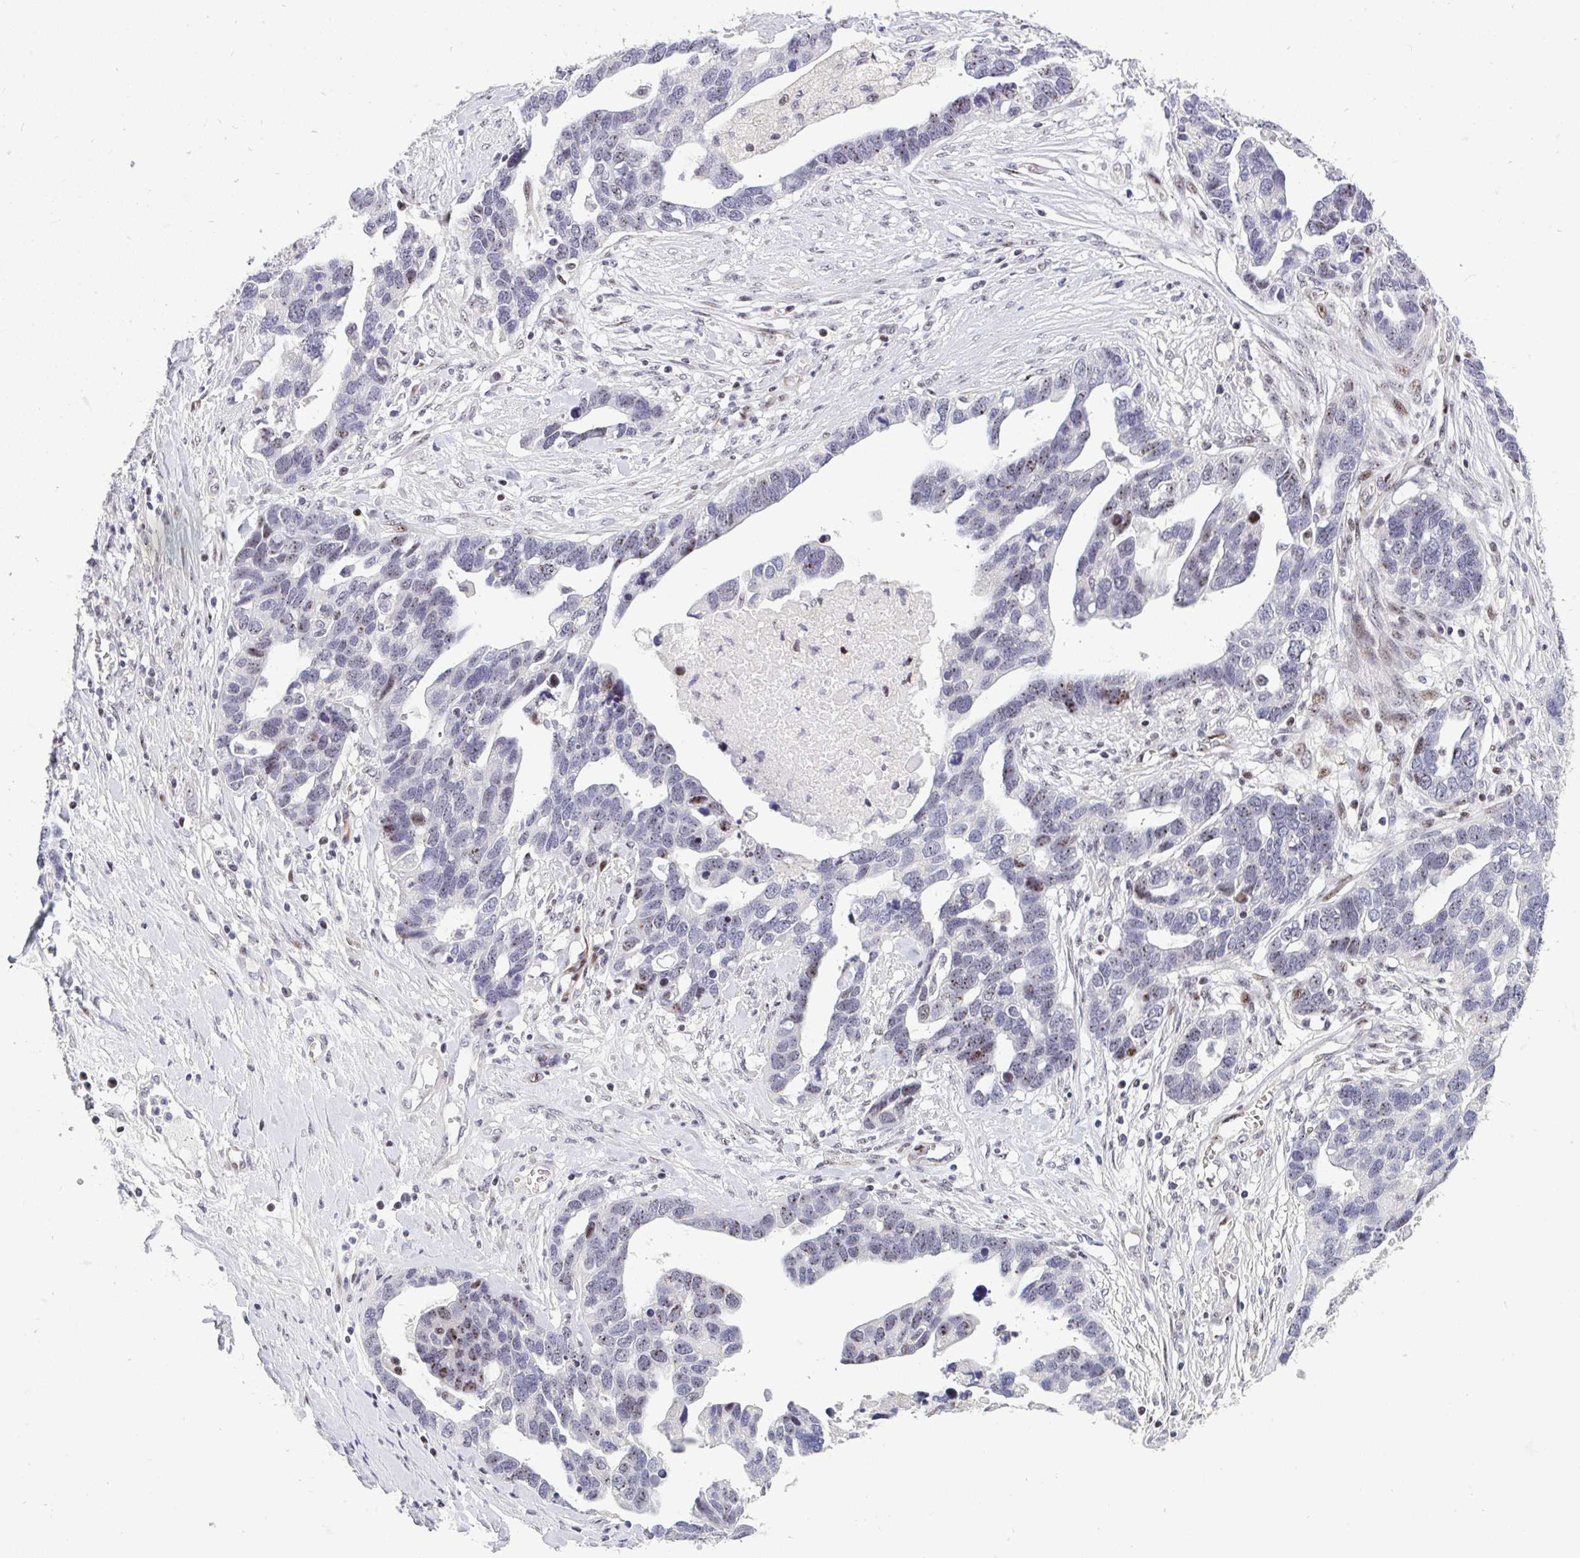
{"staining": {"intensity": "weak", "quantity": "25%-75%", "location": "nuclear"}, "tissue": "ovarian cancer", "cell_type": "Tumor cells", "image_type": "cancer", "snomed": [{"axis": "morphology", "description": "Cystadenocarcinoma, serous, NOS"}, {"axis": "topography", "description": "Ovary"}], "caption": "DAB immunohistochemical staining of ovarian cancer displays weak nuclear protein expression in approximately 25%-75% of tumor cells.", "gene": "PLPPR3", "patient": {"sex": "female", "age": 54}}